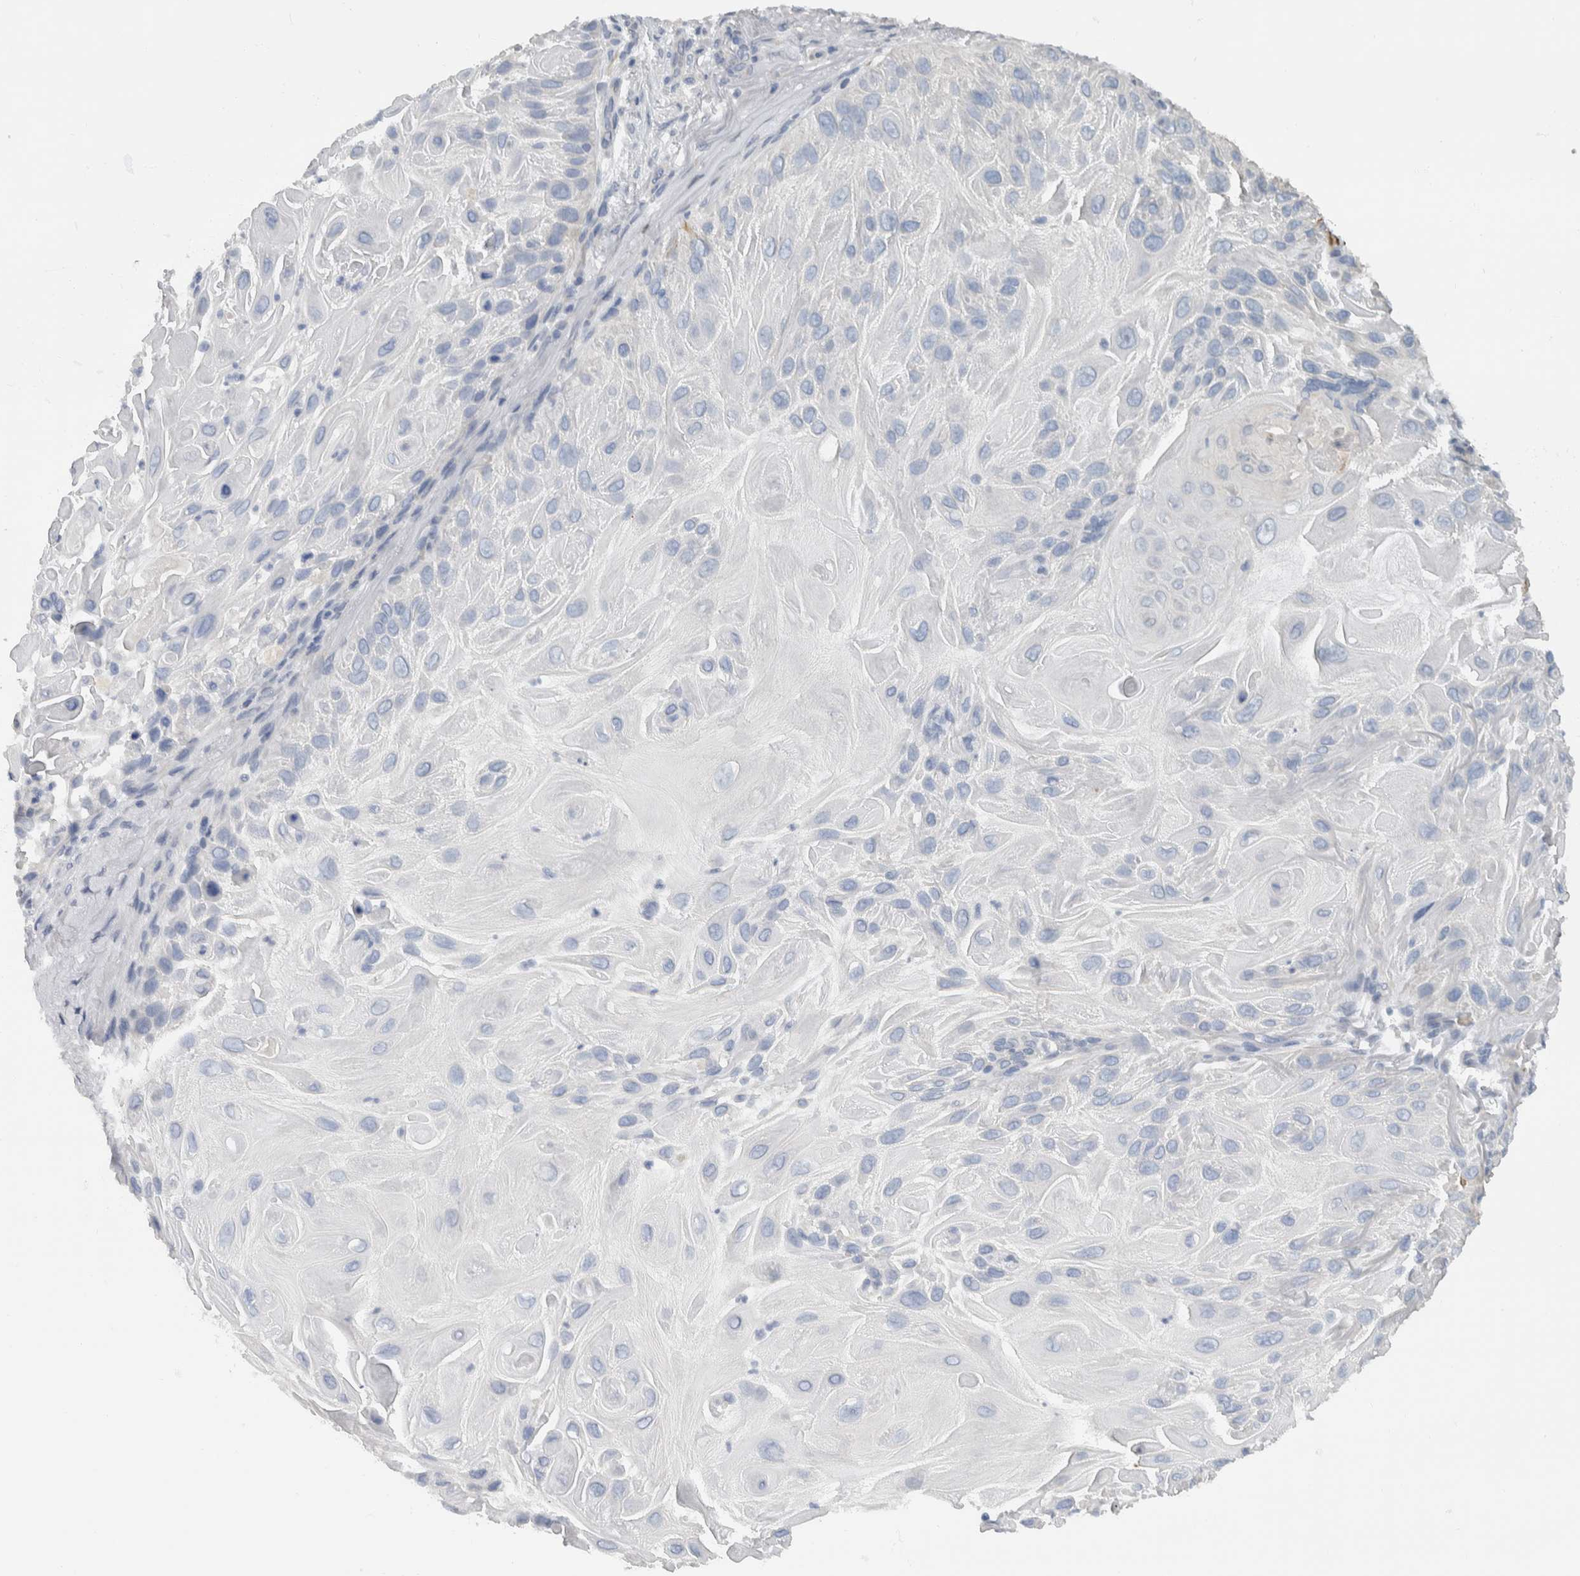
{"staining": {"intensity": "negative", "quantity": "none", "location": "none"}, "tissue": "skin cancer", "cell_type": "Tumor cells", "image_type": "cancer", "snomed": [{"axis": "morphology", "description": "Squamous cell carcinoma, NOS"}, {"axis": "topography", "description": "Skin"}], "caption": "High magnification brightfield microscopy of skin squamous cell carcinoma stained with DAB (3,3'-diaminobenzidine) (brown) and counterstained with hematoxylin (blue): tumor cells show no significant positivity. The staining was performed using DAB to visualize the protein expression in brown, while the nuclei were stained in blue with hematoxylin (Magnification: 20x).", "gene": "NEFM", "patient": {"sex": "female", "age": 77}}